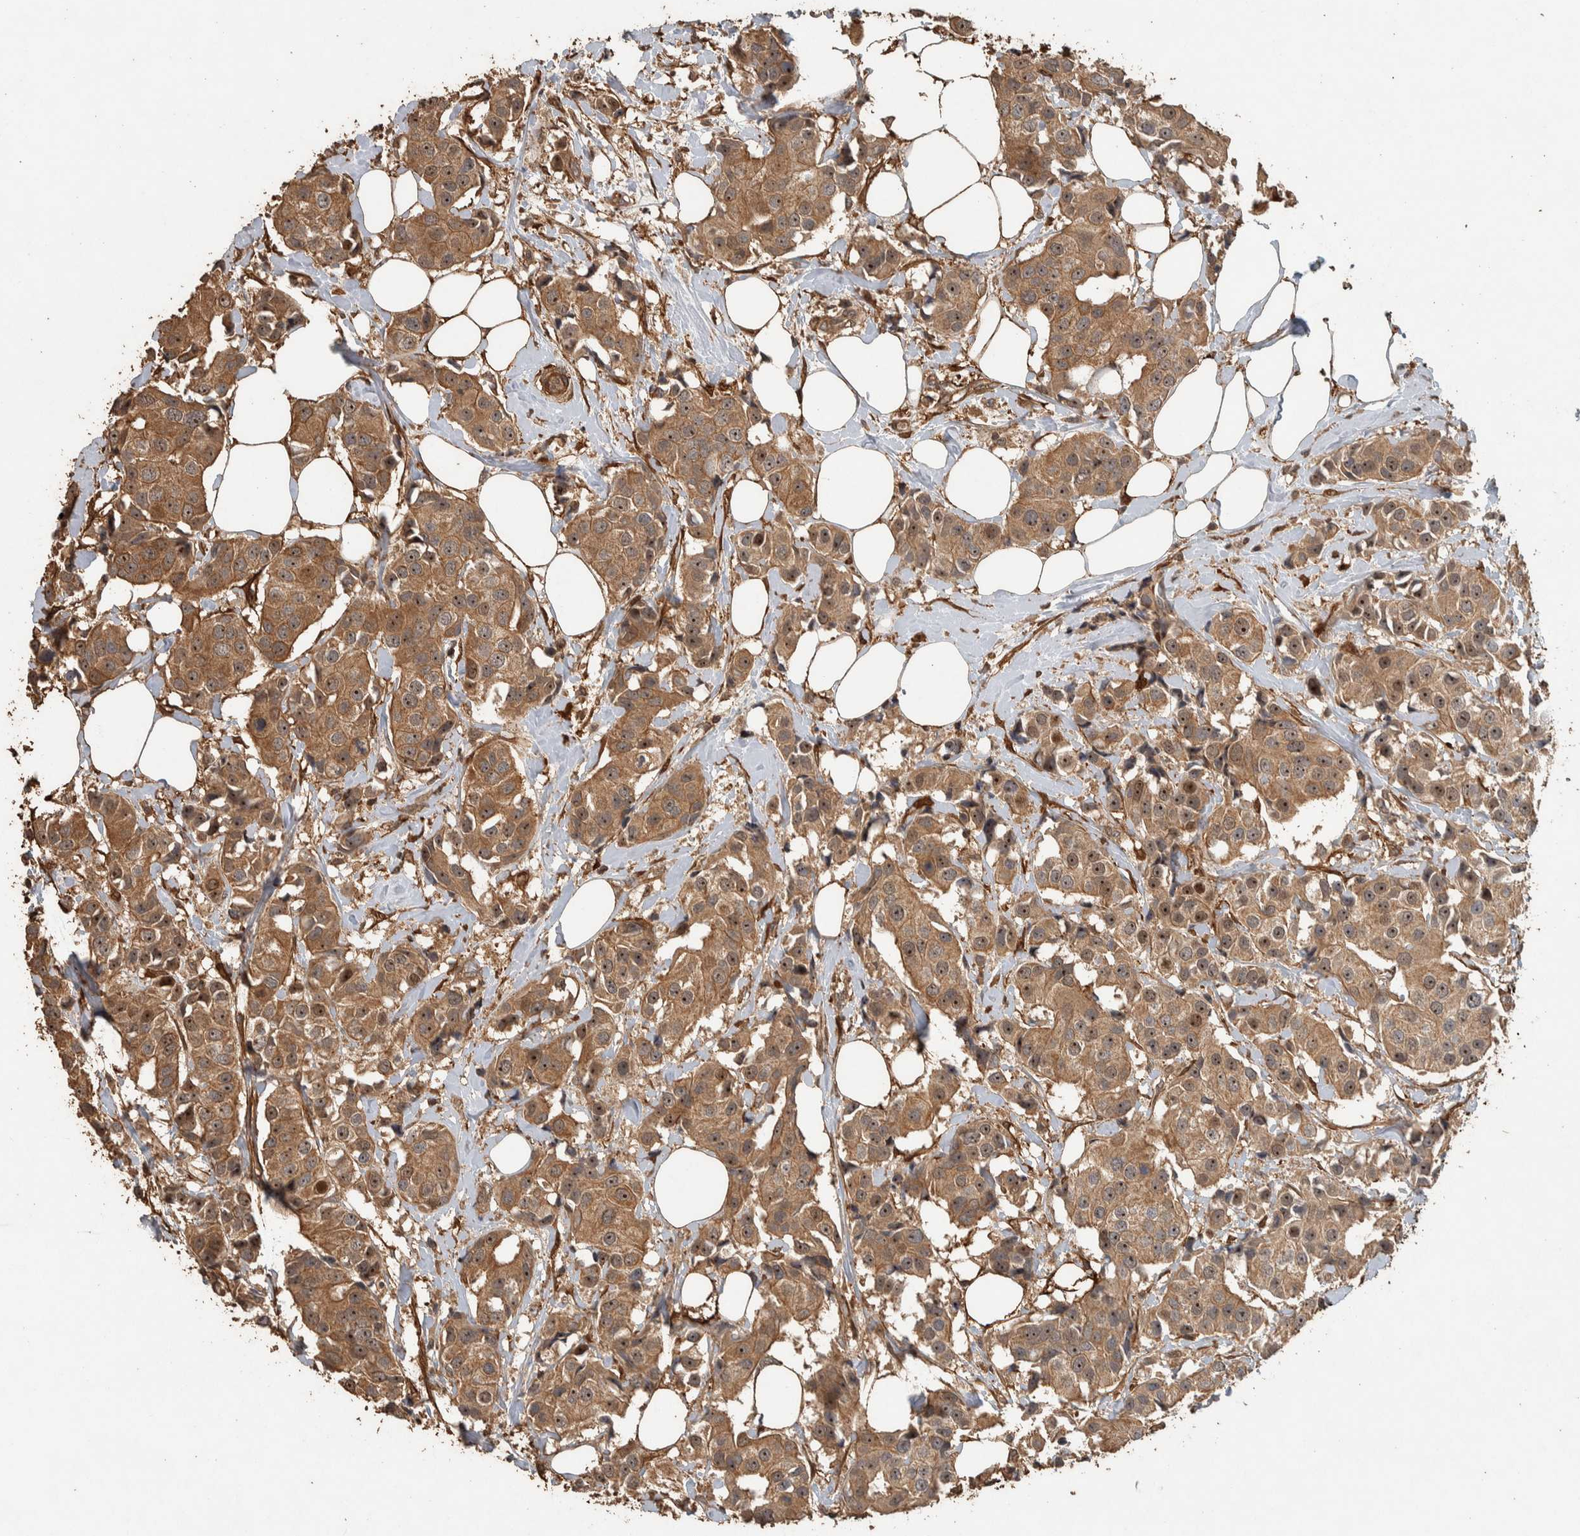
{"staining": {"intensity": "moderate", "quantity": ">75%", "location": "cytoplasmic/membranous,nuclear"}, "tissue": "breast cancer", "cell_type": "Tumor cells", "image_type": "cancer", "snomed": [{"axis": "morphology", "description": "Normal tissue, NOS"}, {"axis": "morphology", "description": "Duct carcinoma"}, {"axis": "topography", "description": "Breast"}], "caption": "Breast cancer stained with DAB (3,3'-diaminobenzidine) immunohistochemistry (IHC) displays medium levels of moderate cytoplasmic/membranous and nuclear positivity in about >75% of tumor cells.", "gene": "SPHK1", "patient": {"sex": "female", "age": 39}}